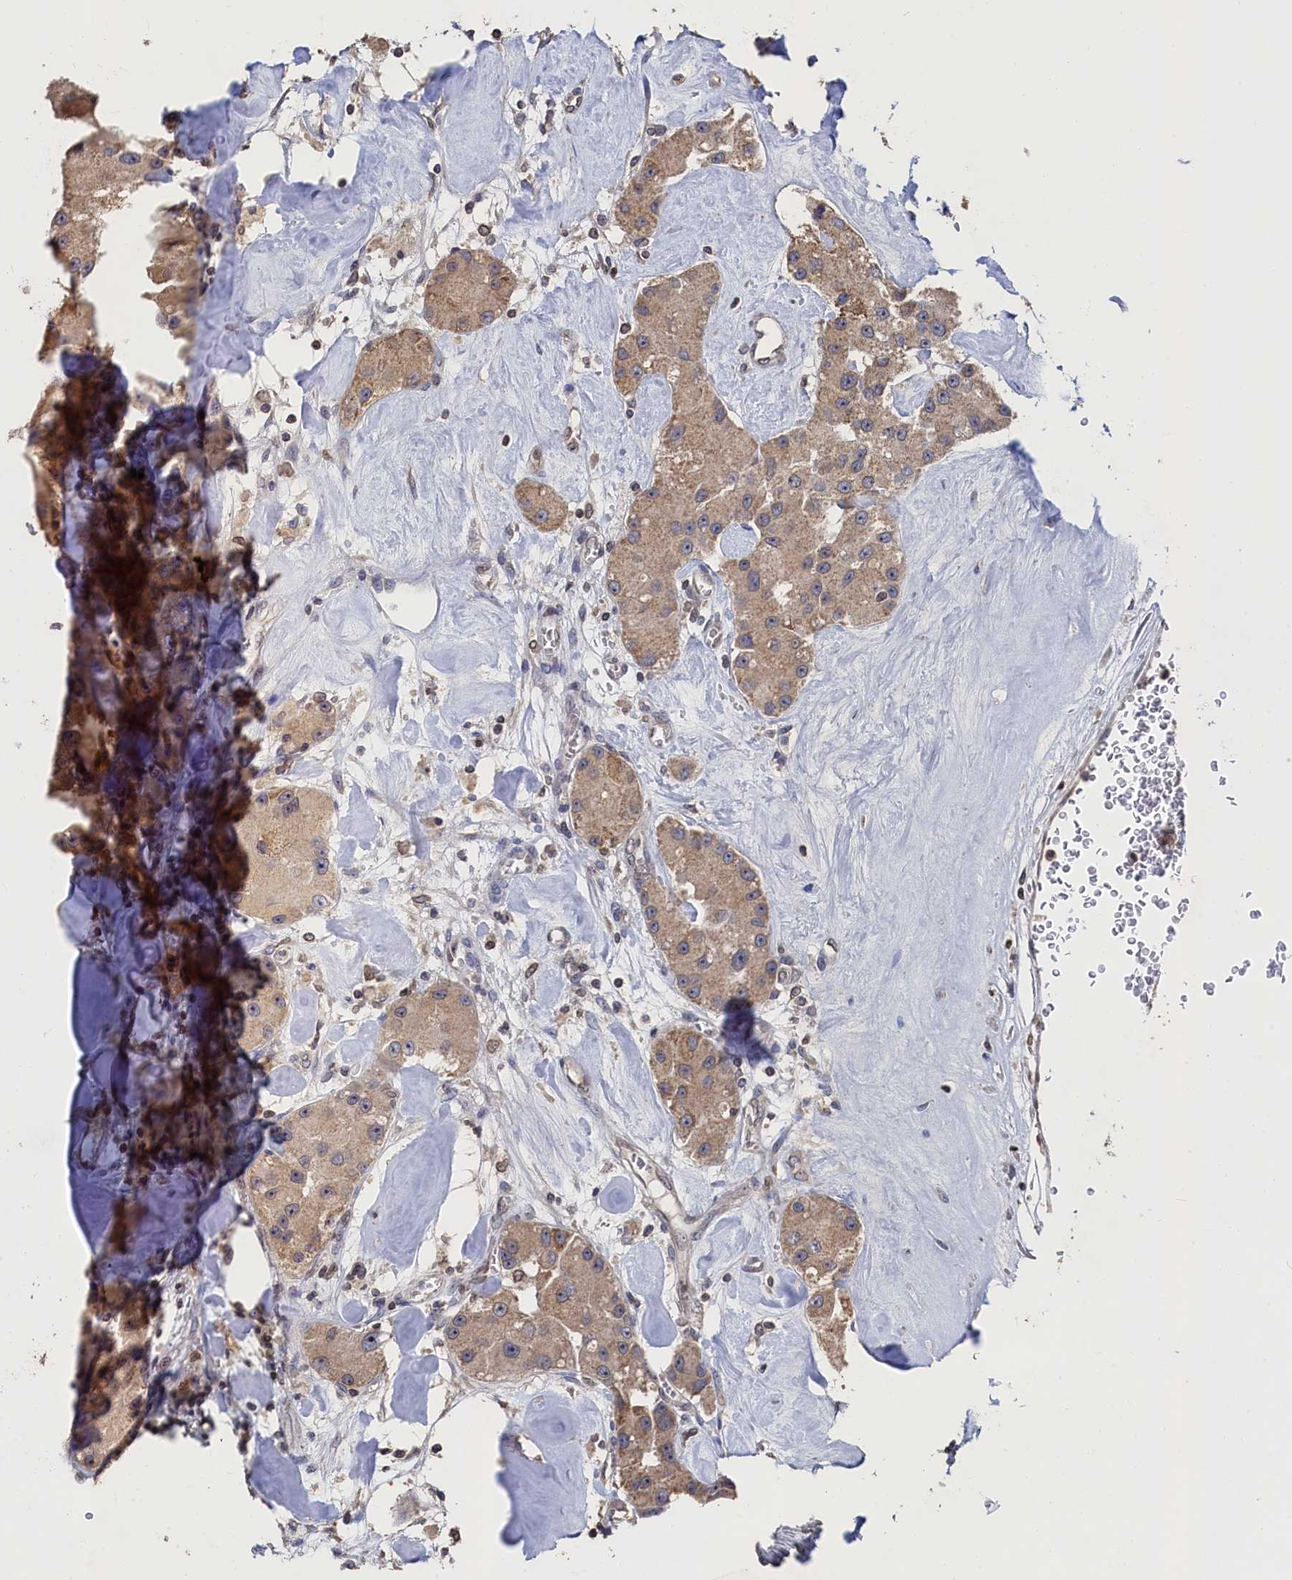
{"staining": {"intensity": "moderate", "quantity": ">75%", "location": "cytoplasmic/membranous"}, "tissue": "carcinoid", "cell_type": "Tumor cells", "image_type": "cancer", "snomed": [{"axis": "morphology", "description": "Carcinoid, malignant, NOS"}, {"axis": "topography", "description": "Pancreas"}], "caption": "Malignant carcinoid stained with DAB (3,3'-diaminobenzidine) immunohistochemistry (IHC) demonstrates medium levels of moderate cytoplasmic/membranous staining in approximately >75% of tumor cells.", "gene": "ANKEF1", "patient": {"sex": "male", "age": 41}}